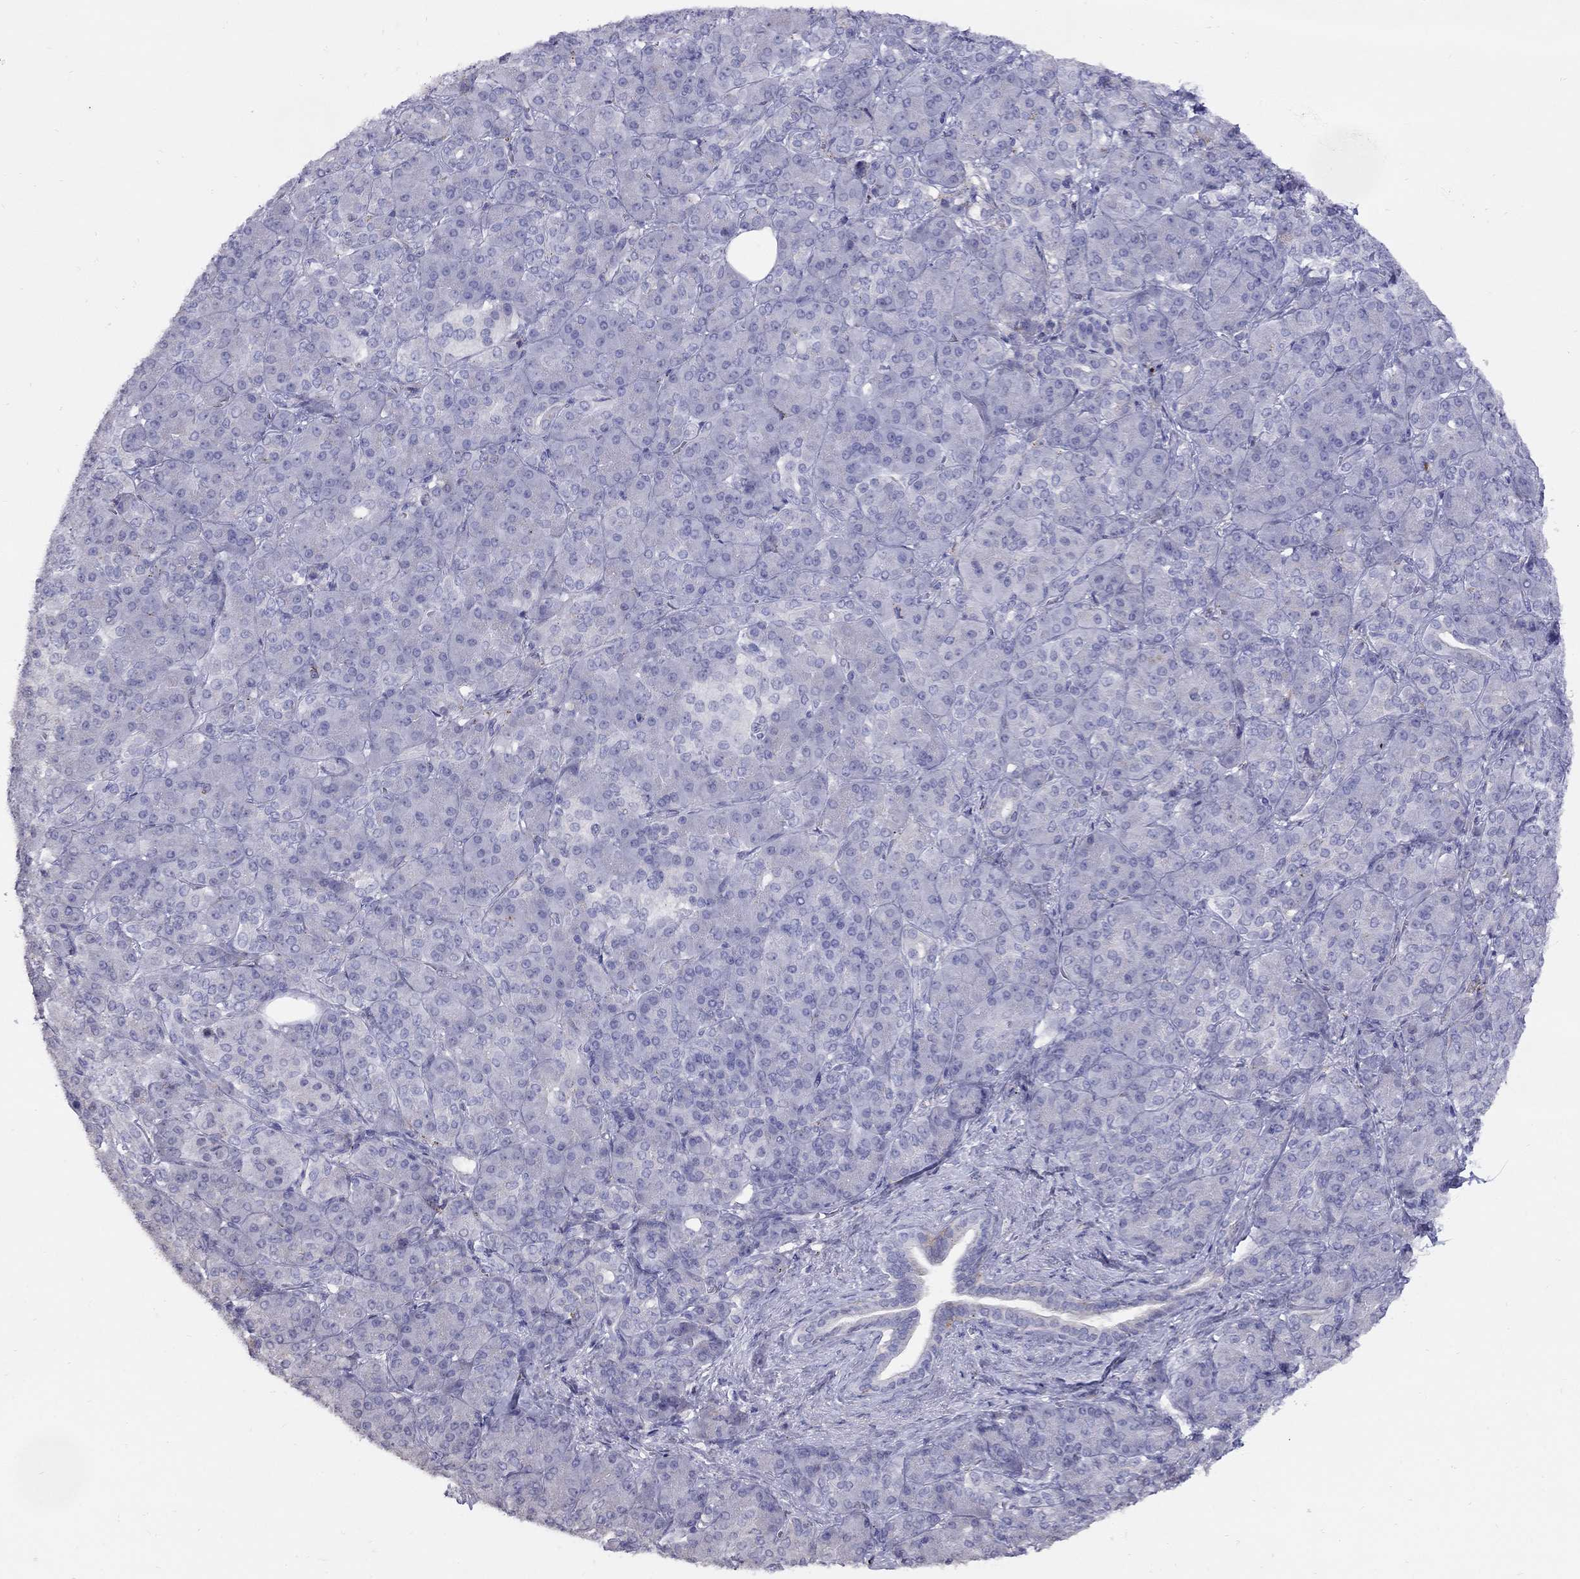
{"staining": {"intensity": "negative", "quantity": "none", "location": "none"}, "tissue": "pancreatic cancer", "cell_type": "Tumor cells", "image_type": "cancer", "snomed": [{"axis": "morphology", "description": "Normal tissue, NOS"}, {"axis": "morphology", "description": "Inflammation, NOS"}, {"axis": "morphology", "description": "Adenocarcinoma, NOS"}, {"axis": "topography", "description": "Pancreas"}], "caption": "IHC image of pancreatic adenocarcinoma stained for a protein (brown), which exhibits no expression in tumor cells.", "gene": "MAGEB4", "patient": {"sex": "male", "age": 57}}